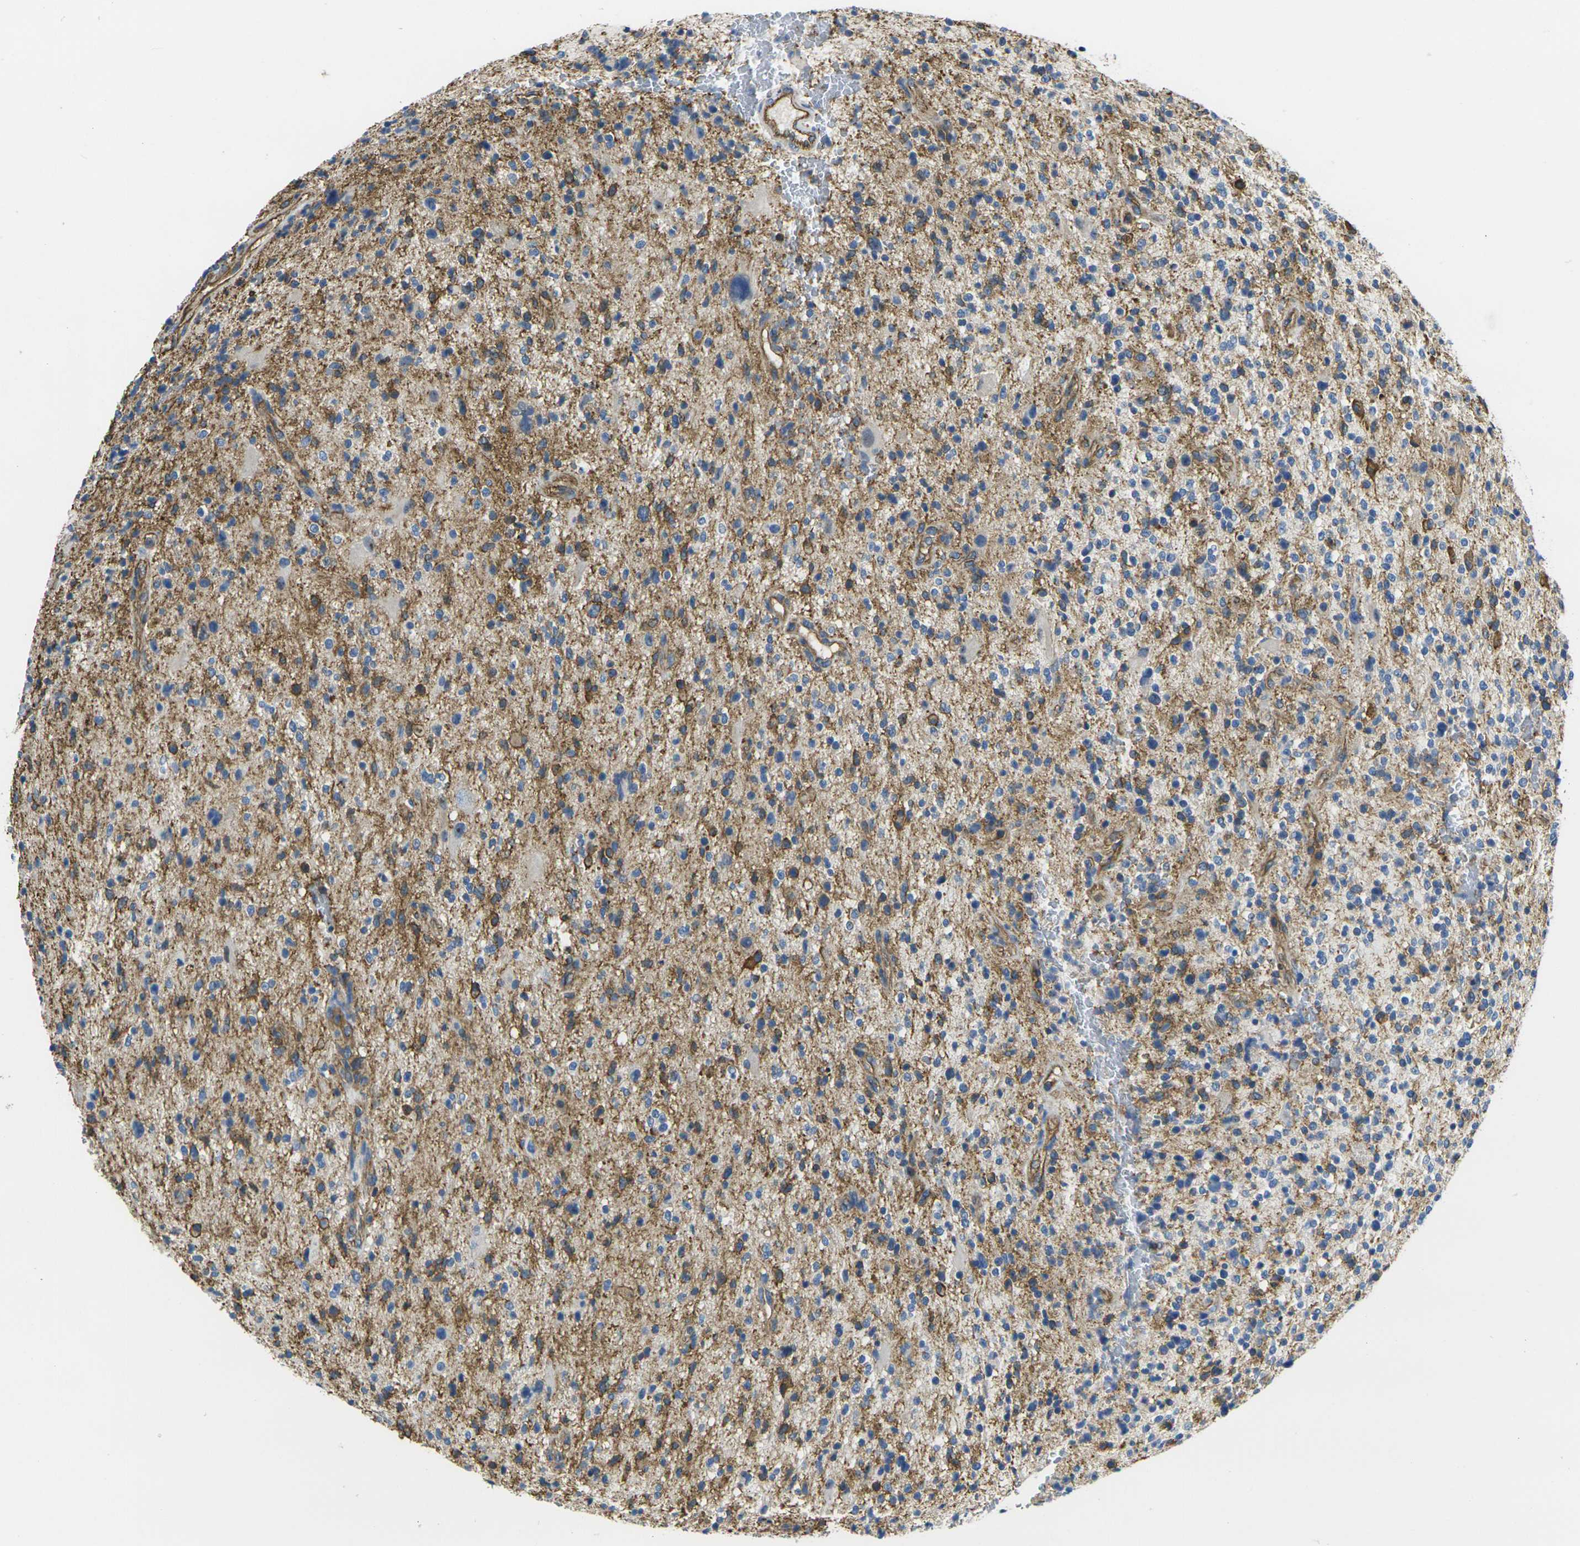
{"staining": {"intensity": "moderate", "quantity": ">75%", "location": "cytoplasmic/membranous"}, "tissue": "glioma", "cell_type": "Tumor cells", "image_type": "cancer", "snomed": [{"axis": "morphology", "description": "Glioma, malignant, High grade"}, {"axis": "topography", "description": "Brain"}], "caption": "Moderate cytoplasmic/membranous positivity is present in about >75% of tumor cells in glioma.", "gene": "FAM110D", "patient": {"sex": "male", "age": 48}}